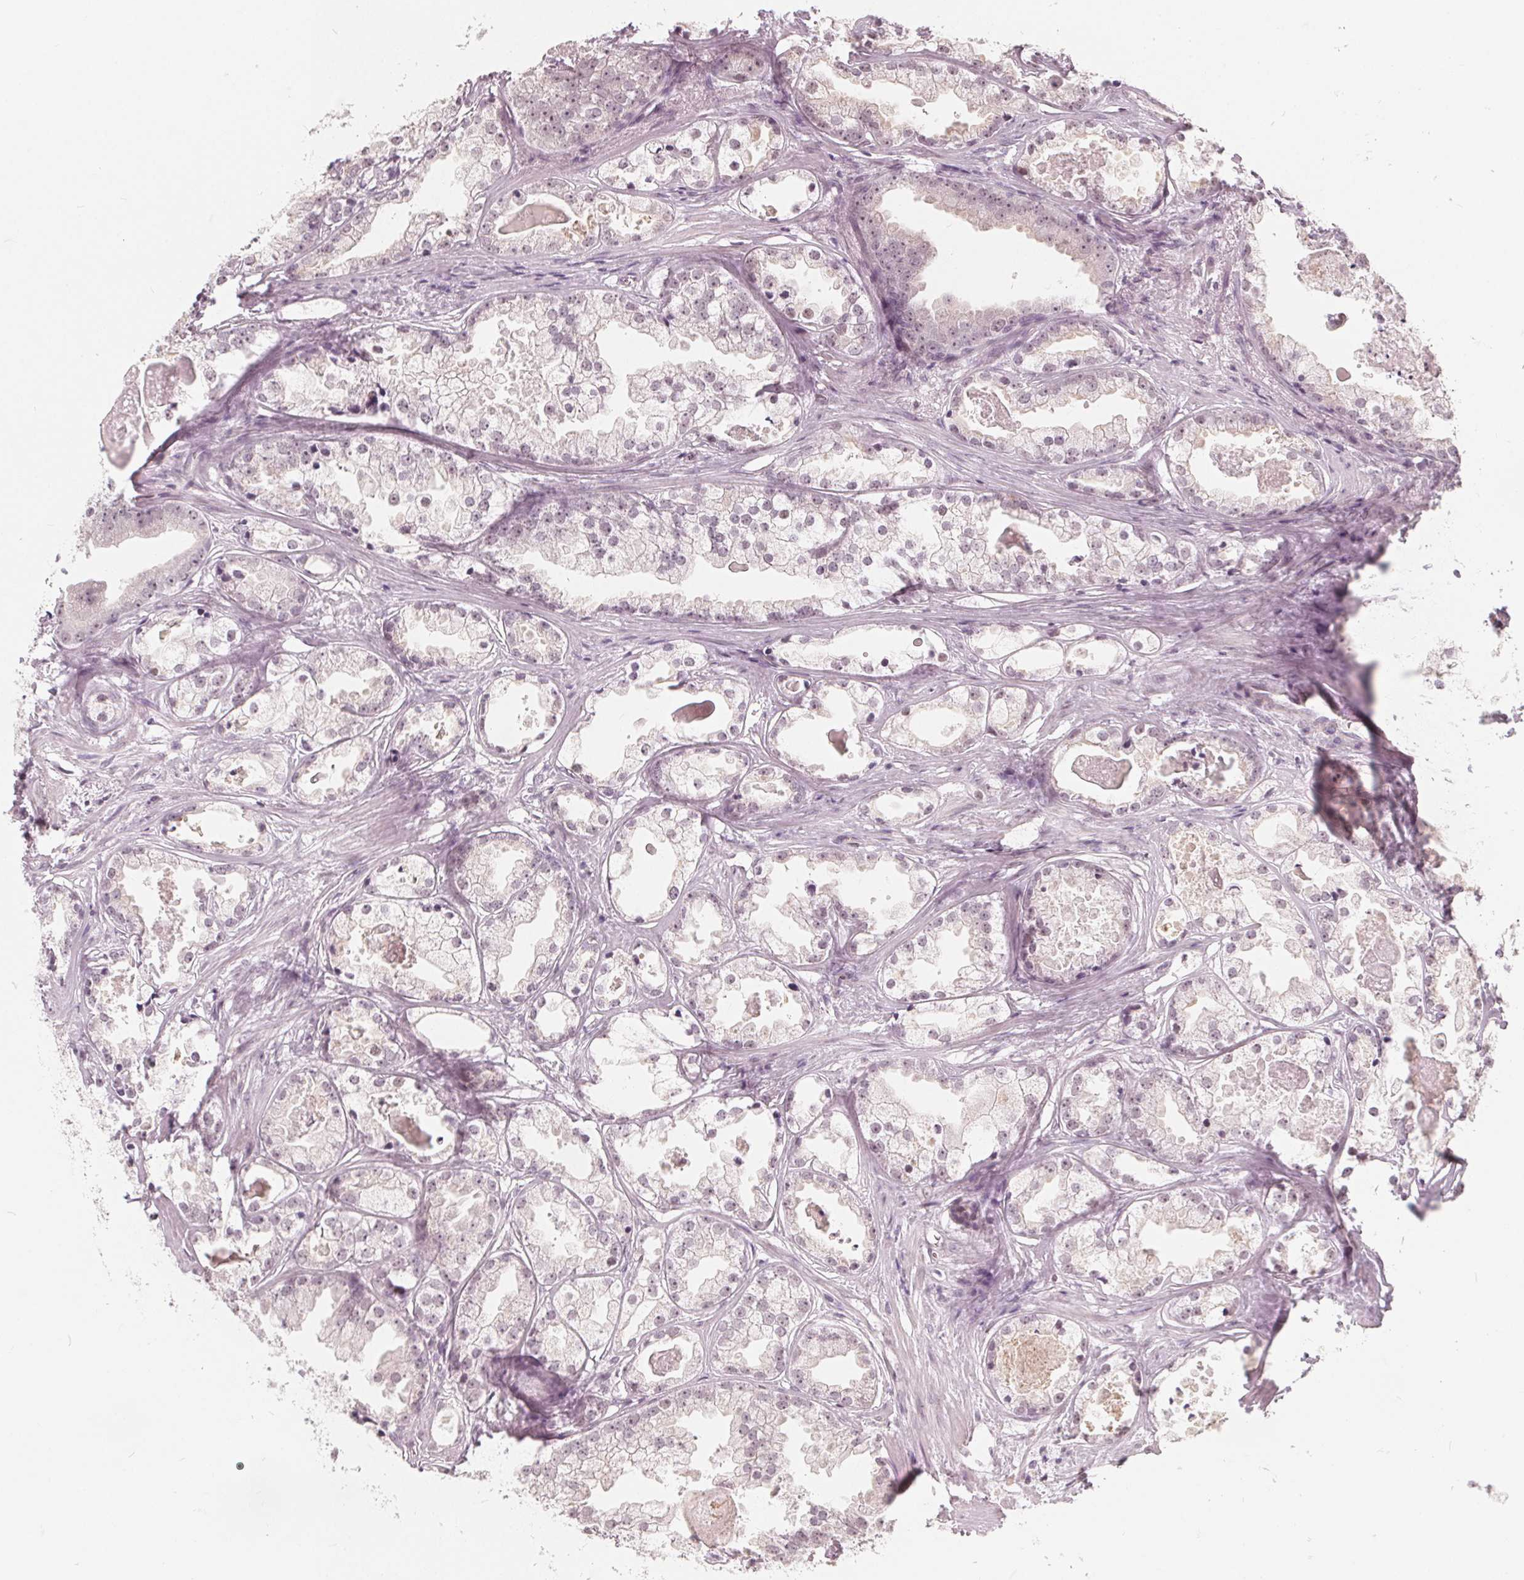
{"staining": {"intensity": "weak", "quantity": "<25%", "location": "nuclear"}, "tissue": "prostate cancer", "cell_type": "Tumor cells", "image_type": "cancer", "snomed": [{"axis": "morphology", "description": "Adenocarcinoma, Low grade"}, {"axis": "topography", "description": "Prostate"}], "caption": "IHC micrograph of neoplastic tissue: human prostate cancer (low-grade adenocarcinoma) stained with DAB shows no significant protein expression in tumor cells. (Brightfield microscopy of DAB (3,3'-diaminobenzidine) IHC at high magnification).", "gene": "NUP210L", "patient": {"sex": "male", "age": 65}}